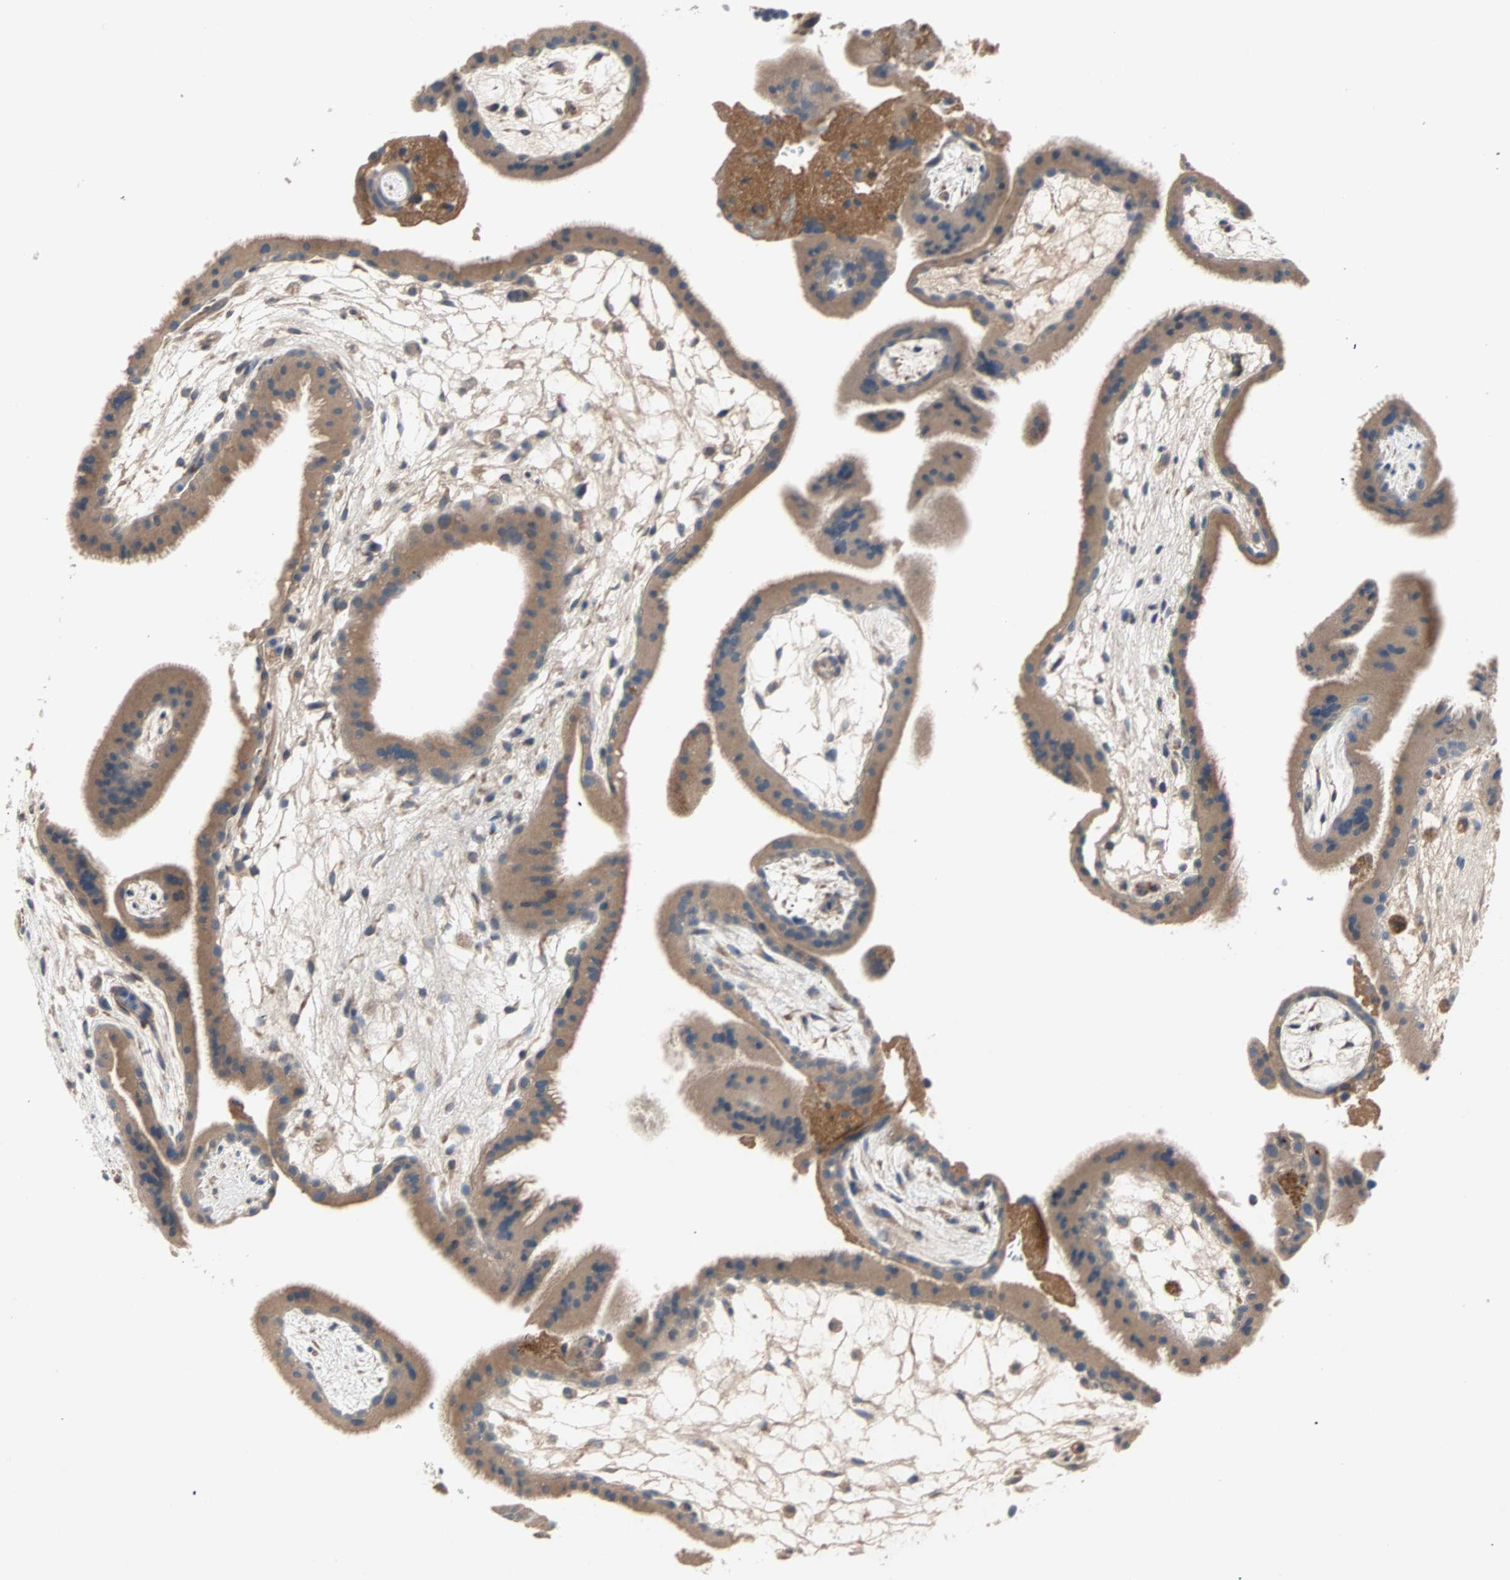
{"staining": {"intensity": "weak", "quantity": "25%-75%", "location": "cytoplasmic/membranous"}, "tissue": "placenta", "cell_type": "Decidual cells", "image_type": "normal", "snomed": [{"axis": "morphology", "description": "Normal tissue, NOS"}, {"axis": "topography", "description": "Placenta"}], "caption": "Decidual cells exhibit low levels of weak cytoplasmic/membranous staining in approximately 25%-75% of cells in benign placenta.", "gene": "MAP4K1", "patient": {"sex": "female", "age": 19}}